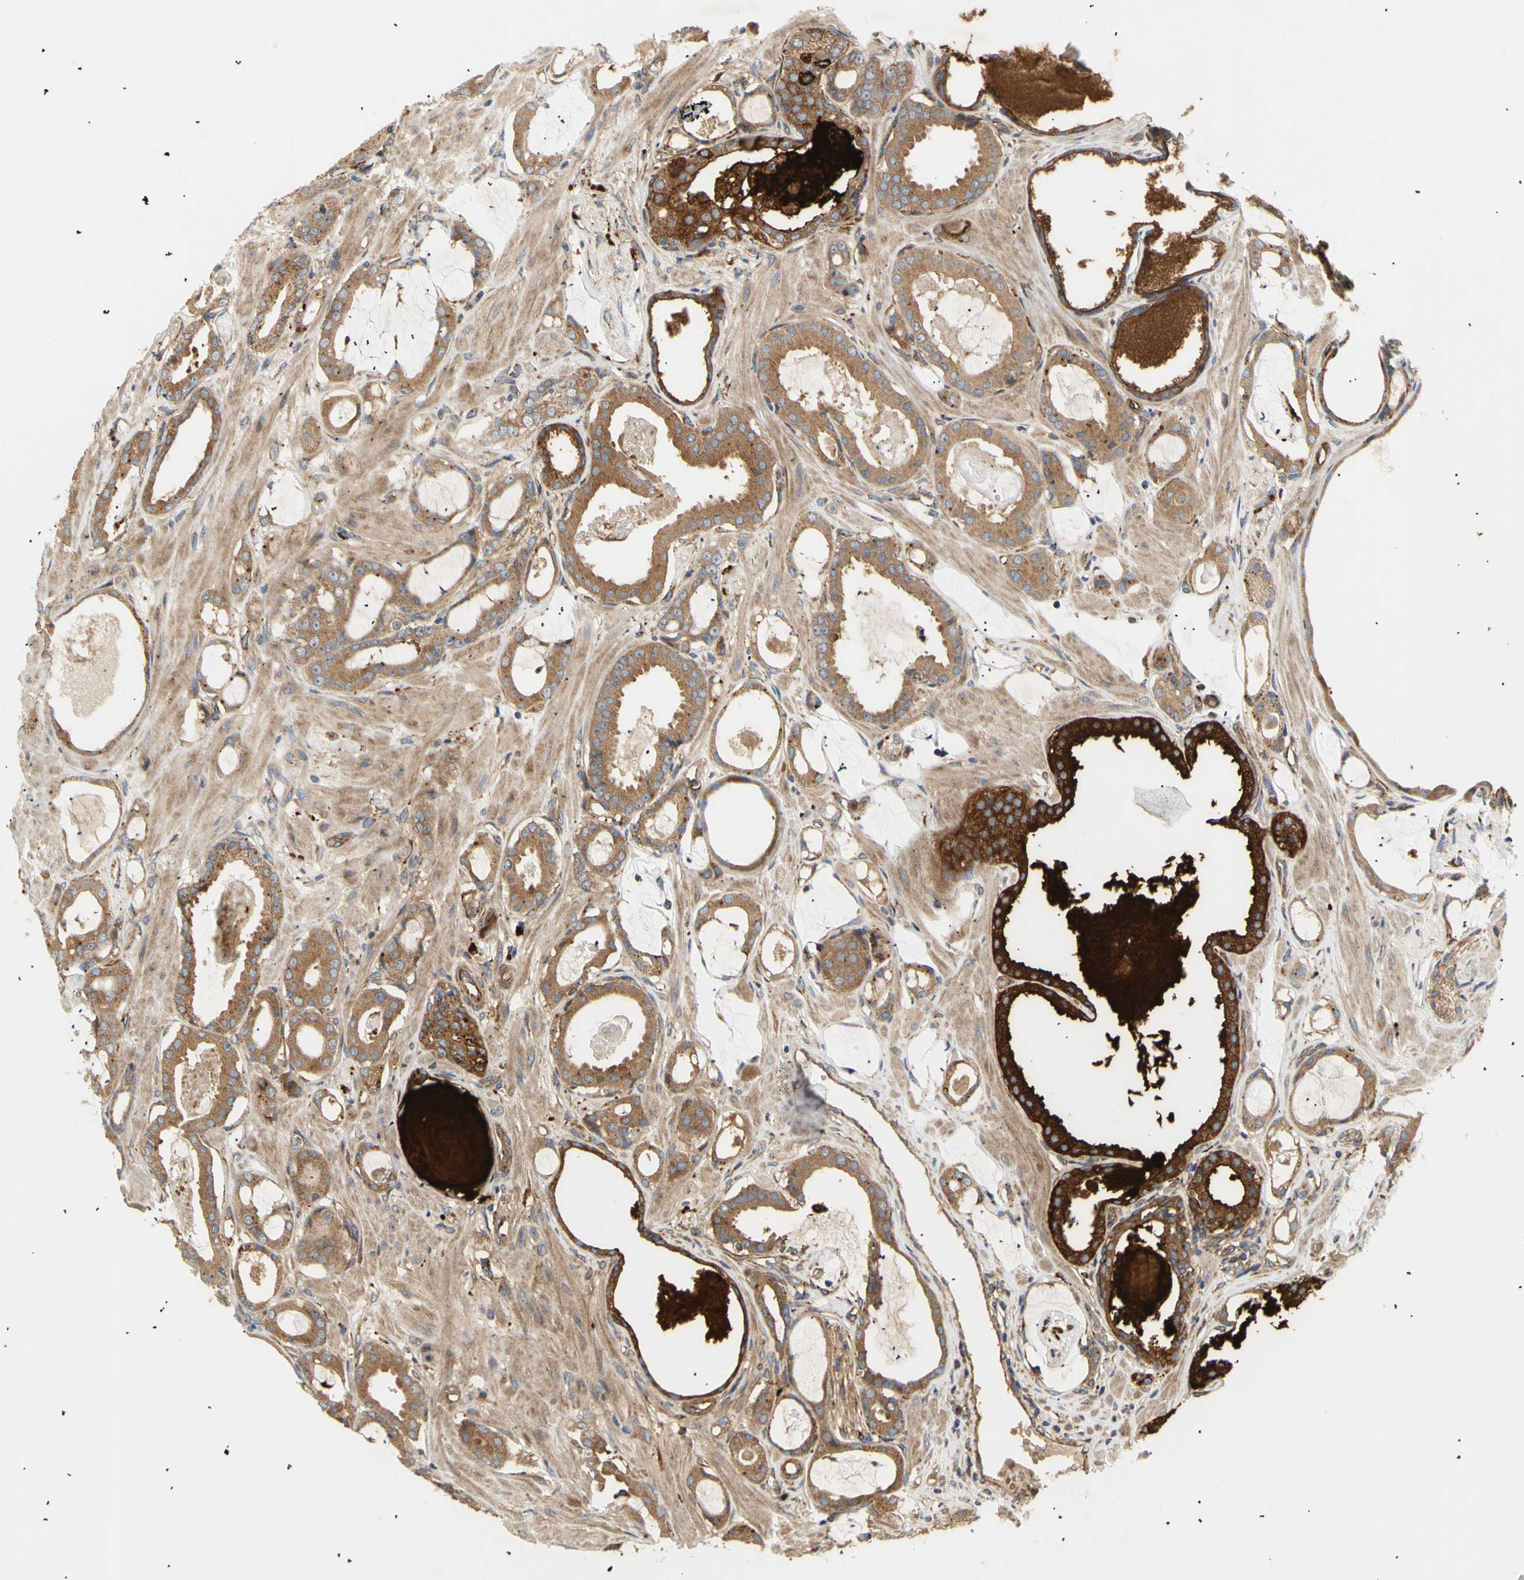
{"staining": {"intensity": "moderate", "quantity": ">75%", "location": "cytoplasmic/membranous"}, "tissue": "prostate cancer", "cell_type": "Tumor cells", "image_type": "cancer", "snomed": [{"axis": "morphology", "description": "Adenocarcinoma, Low grade"}, {"axis": "topography", "description": "Prostate"}], "caption": "Moderate cytoplasmic/membranous expression is seen in approximately >75% of tumor cells in low-grade adenocarcinoma (prostate).", "gene": "TUBG2", "patient": {"sex": "male", "age": 53}}